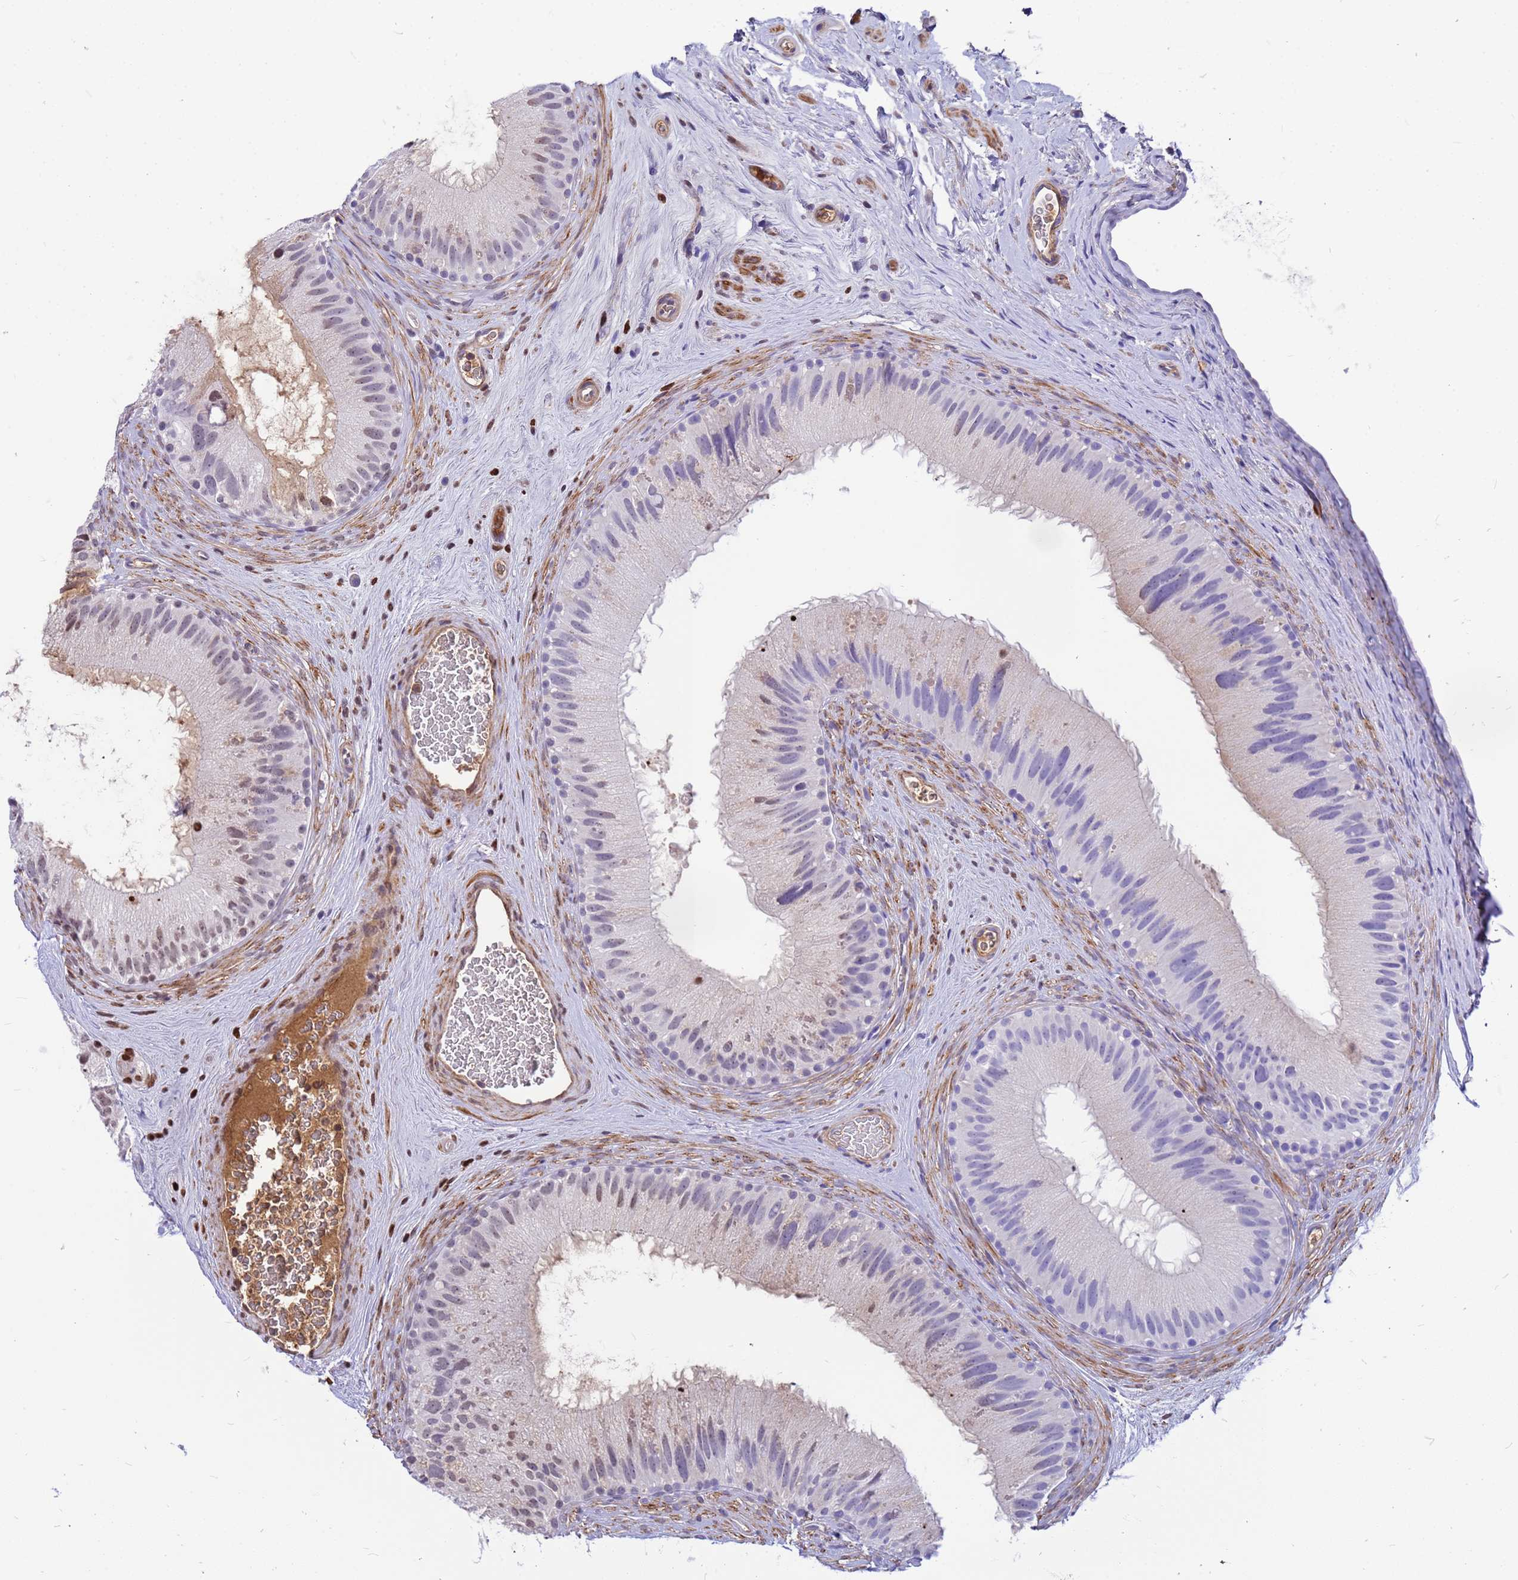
{"staining": {"intensity": "strong", "quantity": "<25%", "location": "nuclear"}, "tissue": "epididymis", "cell_type": "Glandular cells", "image_type": "normal", "snomed": [{"axis": "morphology", "description": "Normal tissue, NOS"}, {"axis": "topography", "description": "Epididymis"}], "caption": "Immunohistochemical staining of unremarkable human epididymis demonstrates <25% levels of strong nuclear protein staining in about <25% of glandular cells. The staining was performed using DAB, with brown indicating positive protein expression. Nuclei are stained blue with hematoxylin.", "gene": "ORM1", "patient": {"sex": "male", "age": 50}}